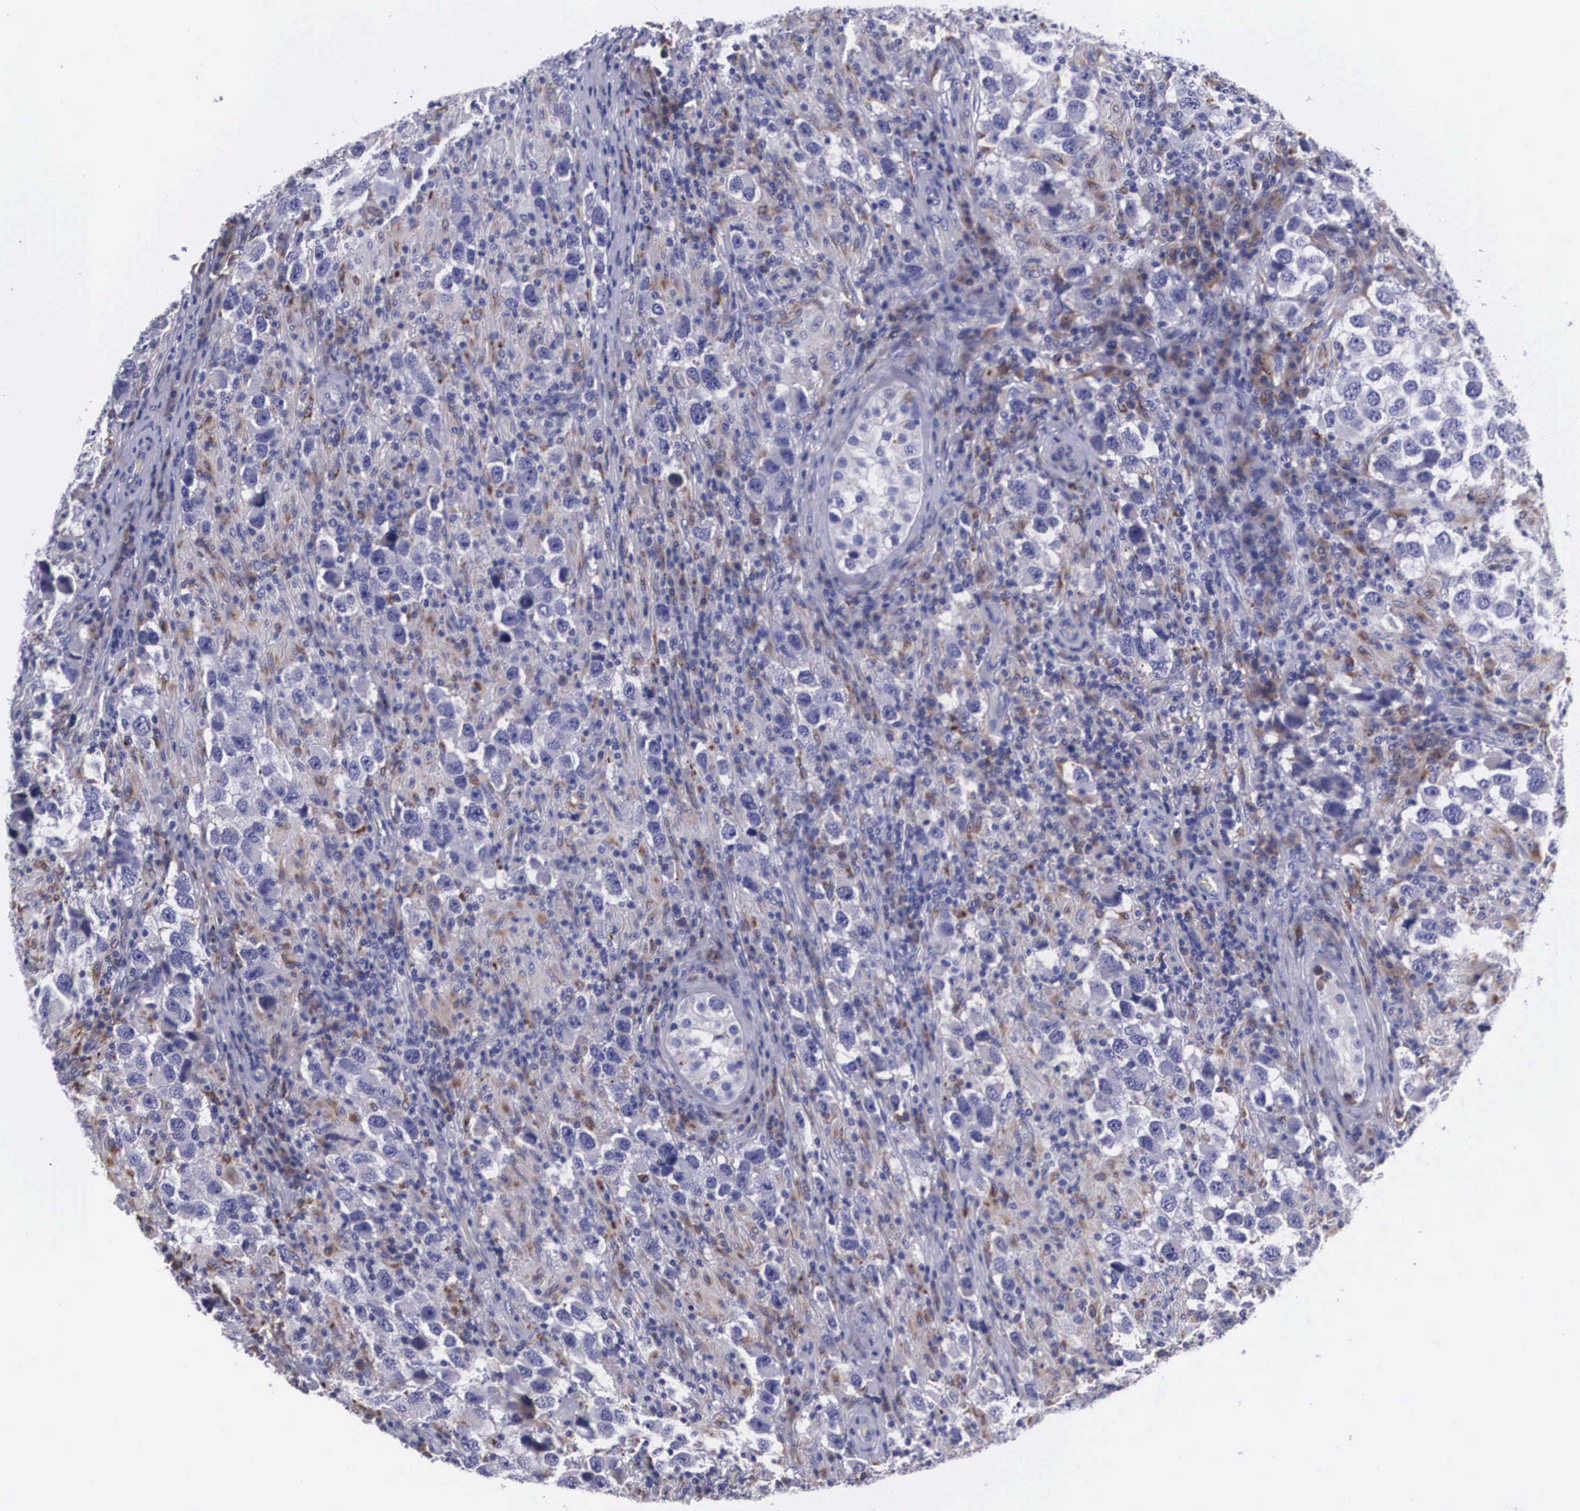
{"staining": {"intensity": "weak", "quantity": "<25%", "location": "cytoplasmic/membranous"}, "tissue": "testis cancer", "cell_type": "Tumor cells", "image_type": "cancer", "snomed": [{"axis": "morphology", "description": "Carcinoma, Embryonal, NOS"}, {"axis": "topography", "description": "Testis"}], "caption": "Embryonal carcinoma (testis) stained for a protein using immunohistochemistry (IHC) reveals no positivity tumor cells.", "gene": "CRELD2", "patient": {"sex": "male", "age": 21}}